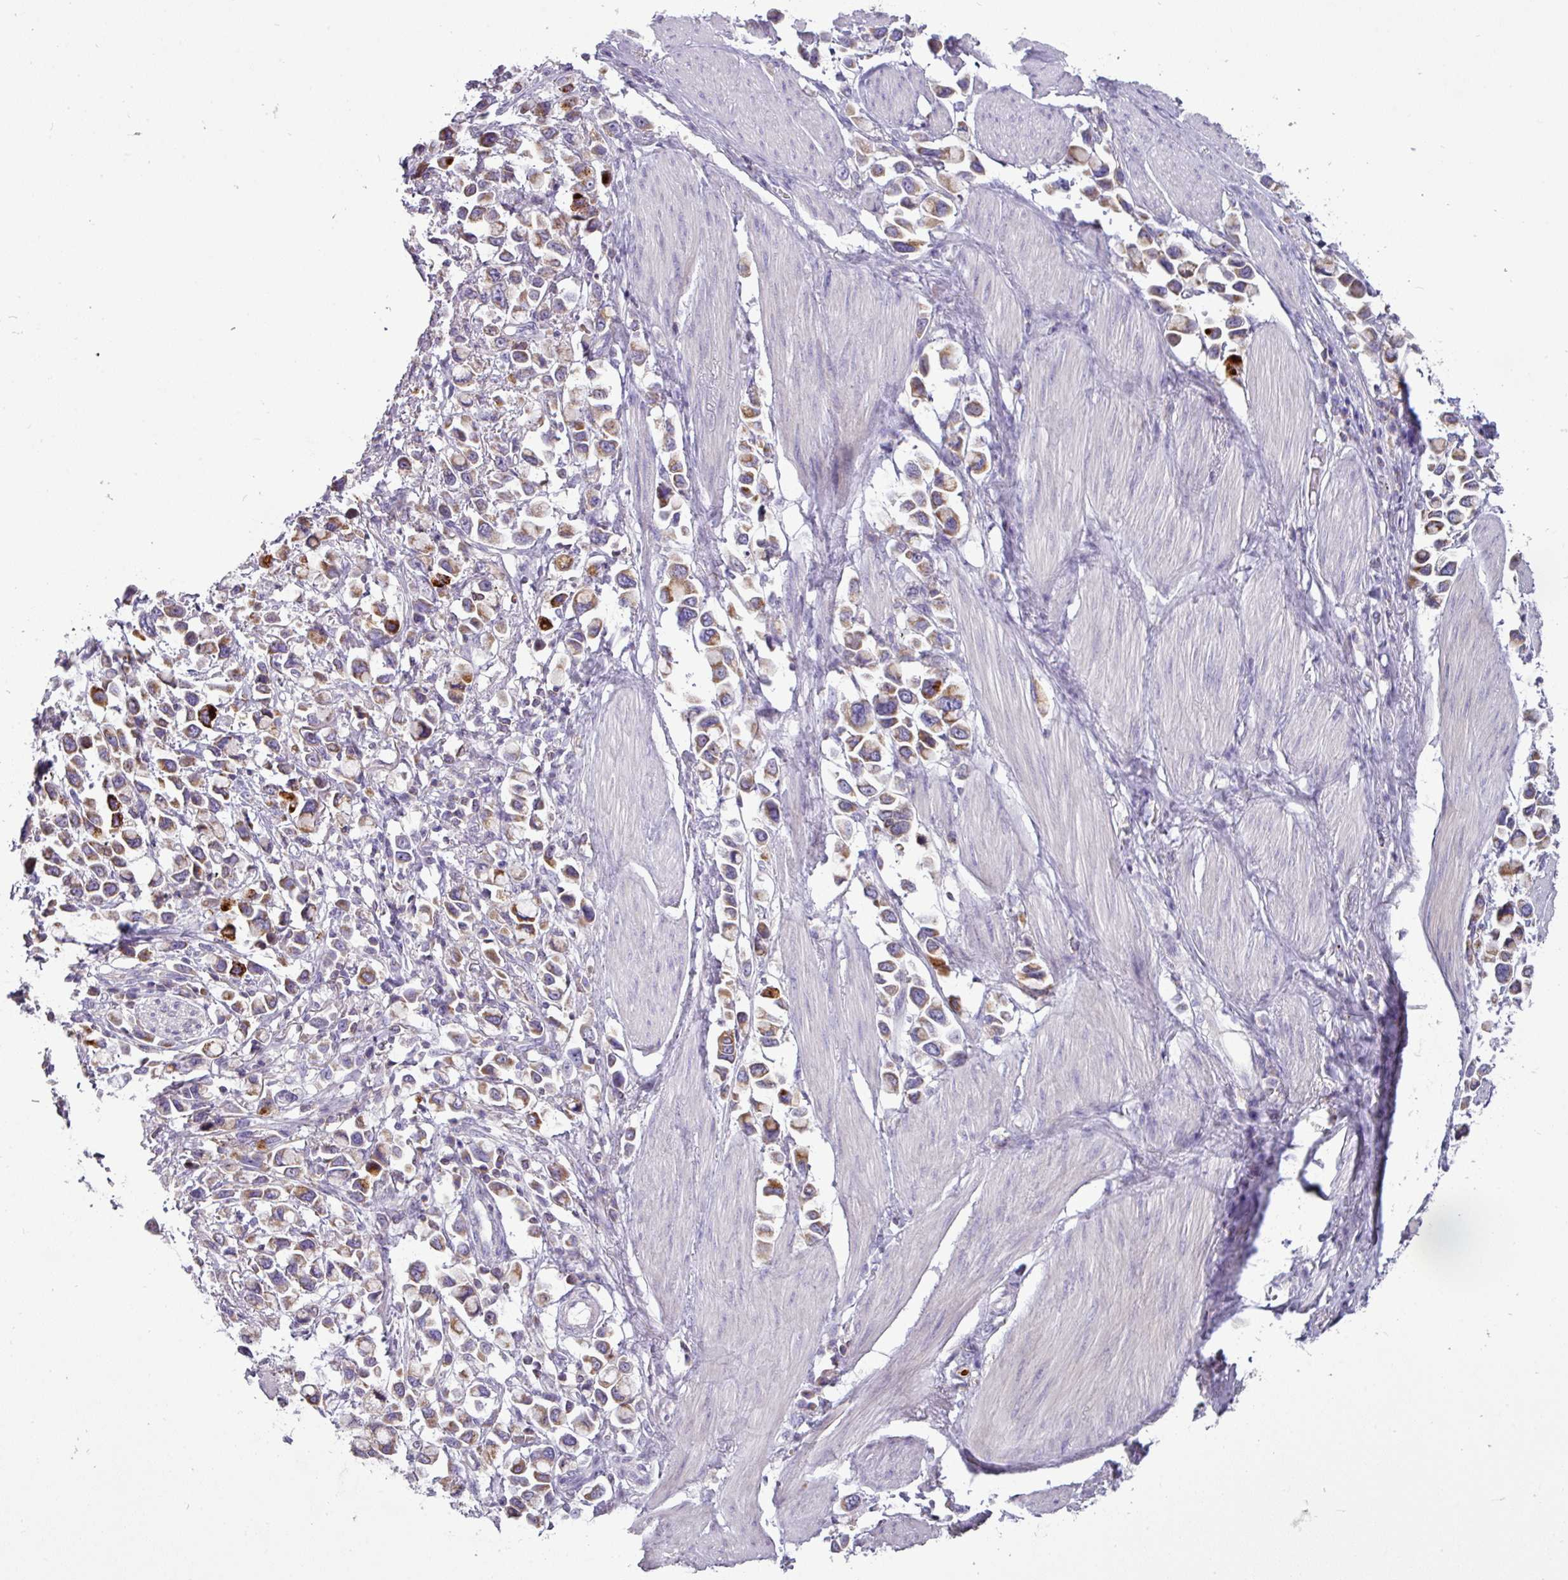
{"staining": {"intensity": "moderate", "quantity": "25%-75%", "location": "cytoplasmic/membranous"}, "tissue": "stomach cancer", "cell_type": "Tumor cells", "image_type": "cancer", "snomed": [{"axis": "morphology", "description": "Adenocarcinoma, NOS"}, {"axis": "topography", "description": "Stomach"}], "caption": "Immunohistochemical staining of stomach cancer exhibits moderate cytoplasmic/membranous protein positivity in approximately 25%-75% of tumor cells. The staining is performed using DAB brown chromogen to label protein expression. The nuclei are counter-stained blue using hematoxylin.", "gene": "TRAPPC1", "patient": {"sex": "female", "age": 81}}